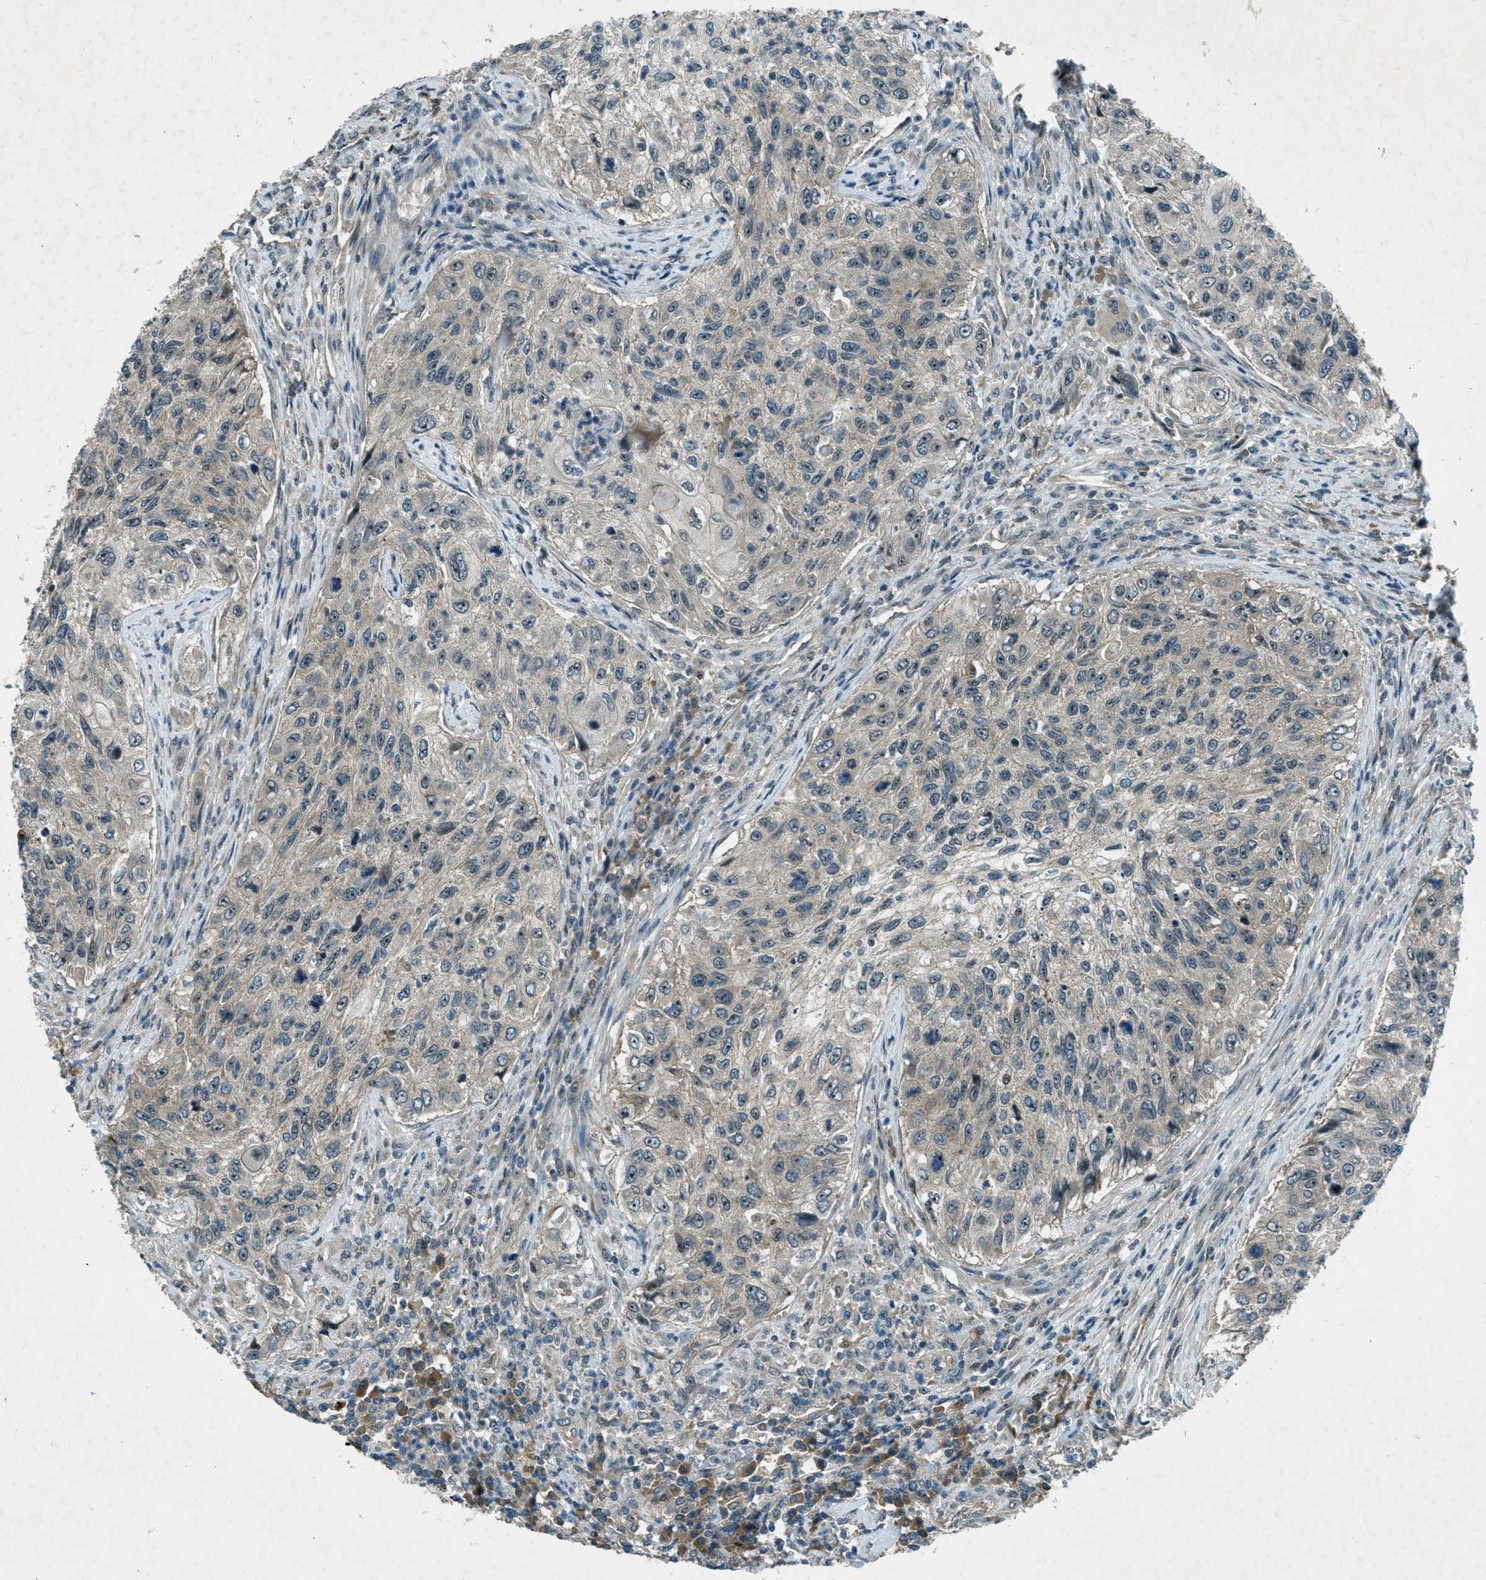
{"staining": {"intensity": "negative", "quantity": "none", "location": "none"}, "tissue": "urothelial cancer", "cell_type": "Tumor cells", "image_type": "cancer", "snomed": [{"axis": "morphology", "description": "Urothelial carcinoma, High grade"}, {"axis": "topography", "description": "Urinary bladder"}], "caption": "This micrograph is of high-grade urothelial carcinoma stained with immunohistochemistry to label a protein in brown with the nuclei are counter-stained blue. There is no staining in tumor cells.", "gene": "STK11", "patient": {"sex": "female", "age": 60}}